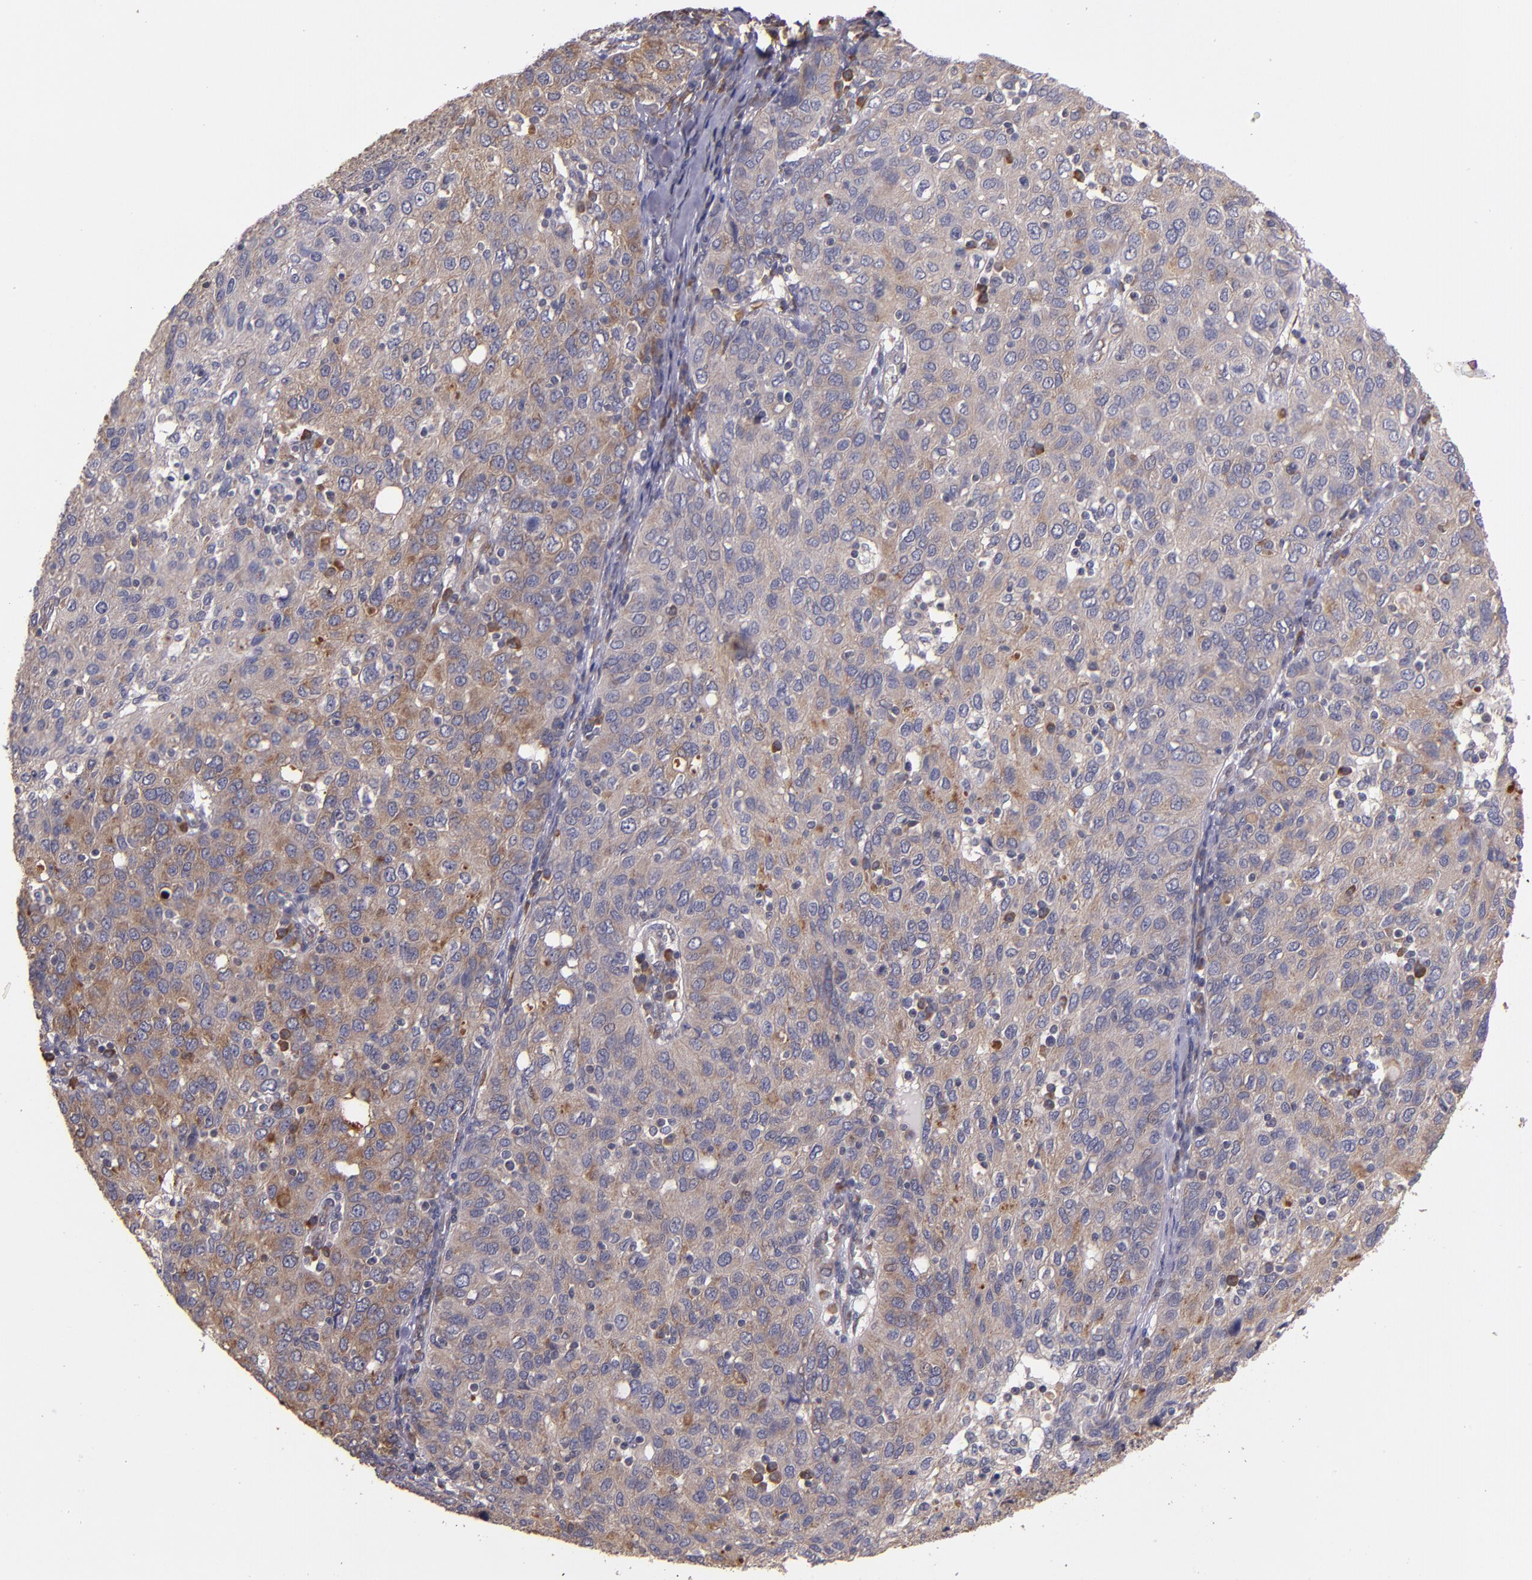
{"staining": {"intensity": "weak", "quantity": ">75%", "location": "cytoplasmic/membranous"}, "tissue": "ovarian cancer", "cell_type": "Tumor cells", "image_type": "cancer", "snomed": [{"axis": "morphology", "description": "Carcinoma, endometroid"}, {"axis": "topography", "description": "Ovary"}], "caption": "This is a photomicrograph of IHC staining of ovarian endometroid carcinoma, which shows weak positivity in the cytoplasmic/membranous of tumor cells.", "gene": "PRAF2", "patient": {"sex": "female", "age": 50}}